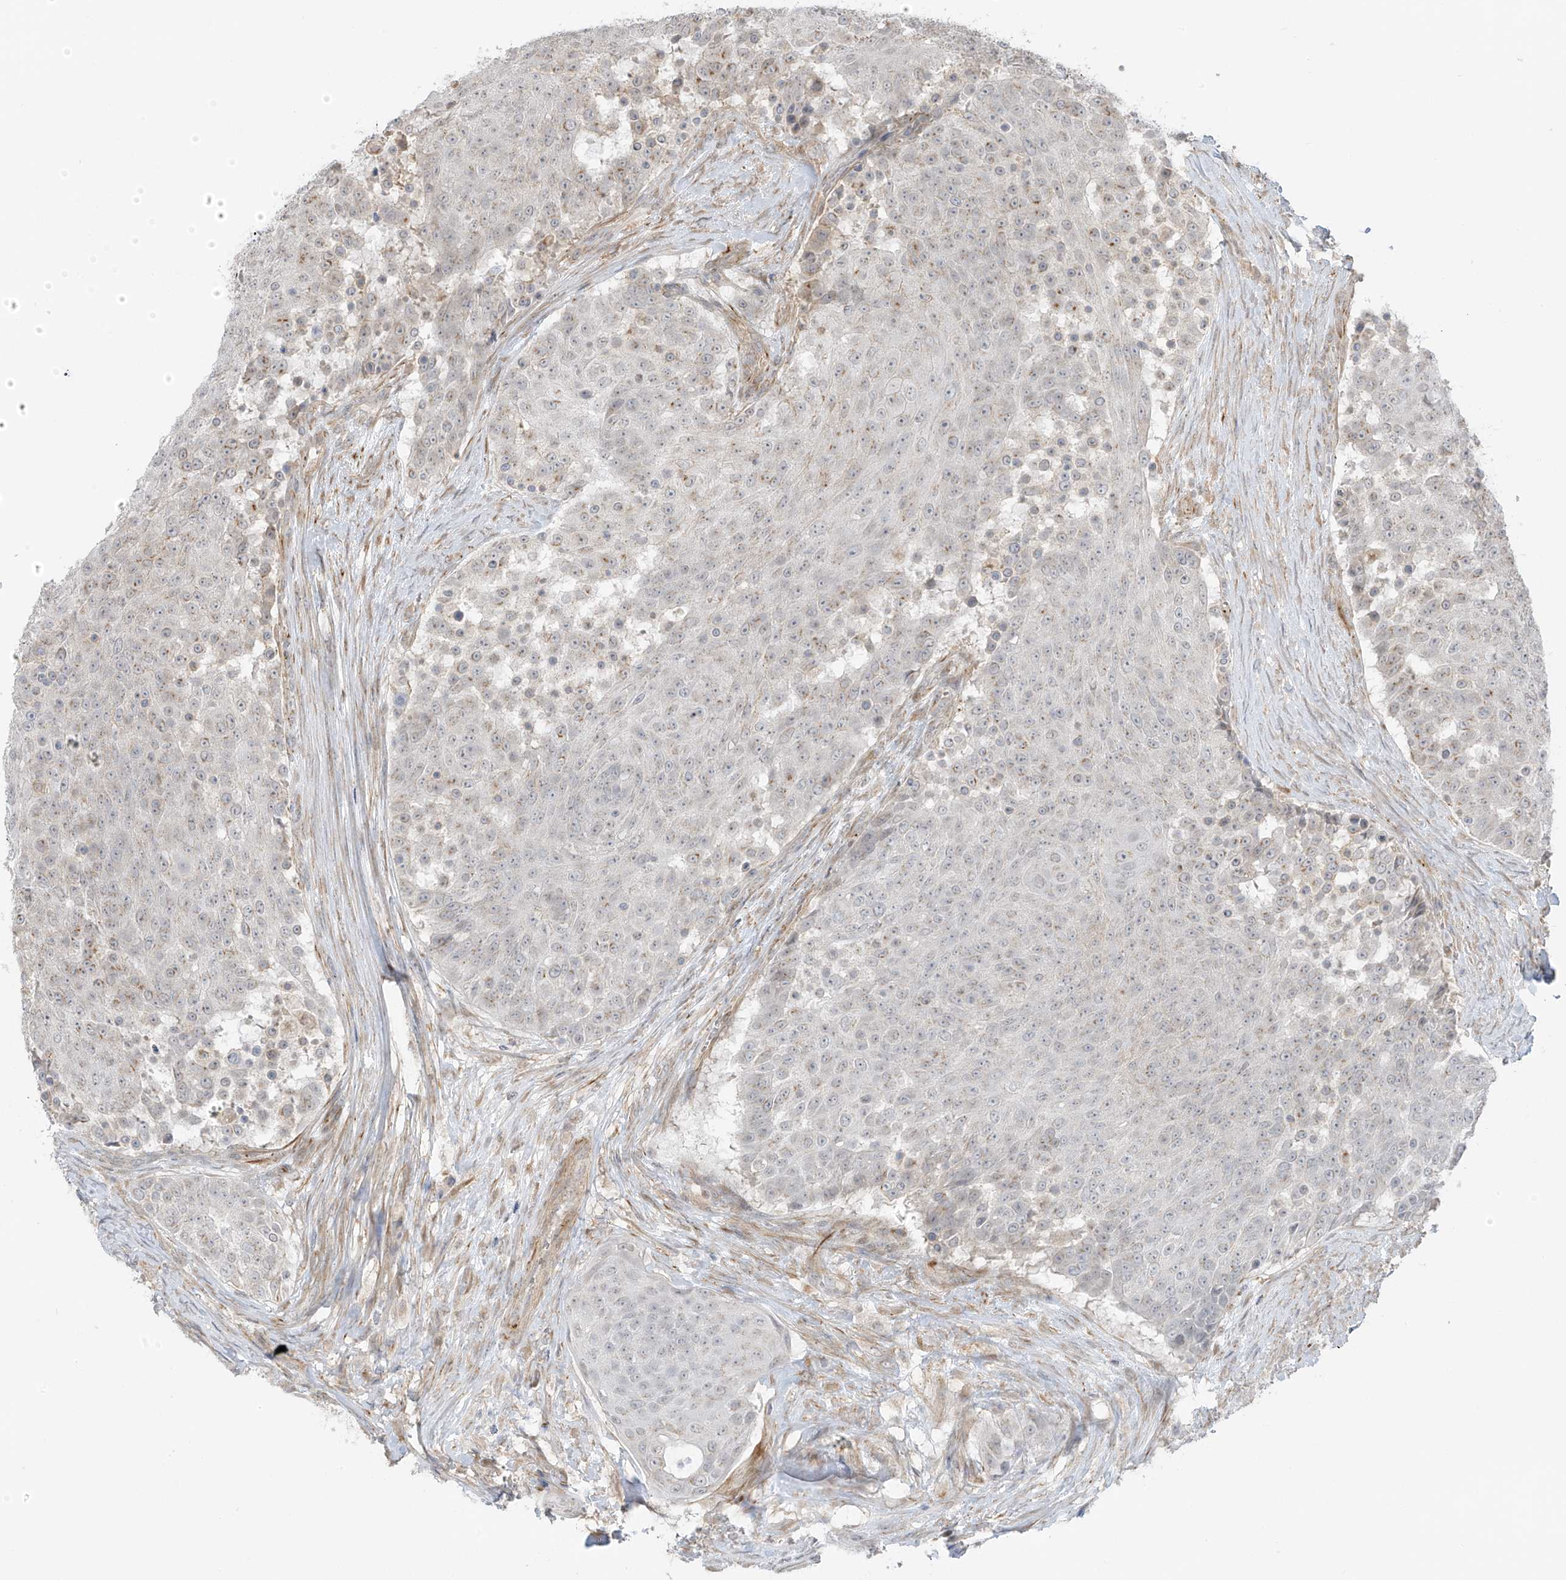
{"staining": {"intensity": "moderate", "quantity": "<25%", "location": "cytoplasmic/membranous"}, "tissue": "urothelial cancer", "cell_type": "Tumor cells", "image_type": "cancer", "snomed": [{"axis": "morphology", "description": "Urothelial carcinoma, High grade"}, {"axis": "topography", "description": "Urinary bladder"}], "caption": "A brown stain labels moderate cytoplasmic/membranous expression of a protein in human urothelial carcinoma (high-grade) tumor cells. The staining was performed using DAB (3,3'-diaminobenzidine), with brown indicating positive protein expression. Nuclei are stained blue with hematoxylin.", "gene": "HS6ST2", "patient": {"sex": "female", "age": 63}}